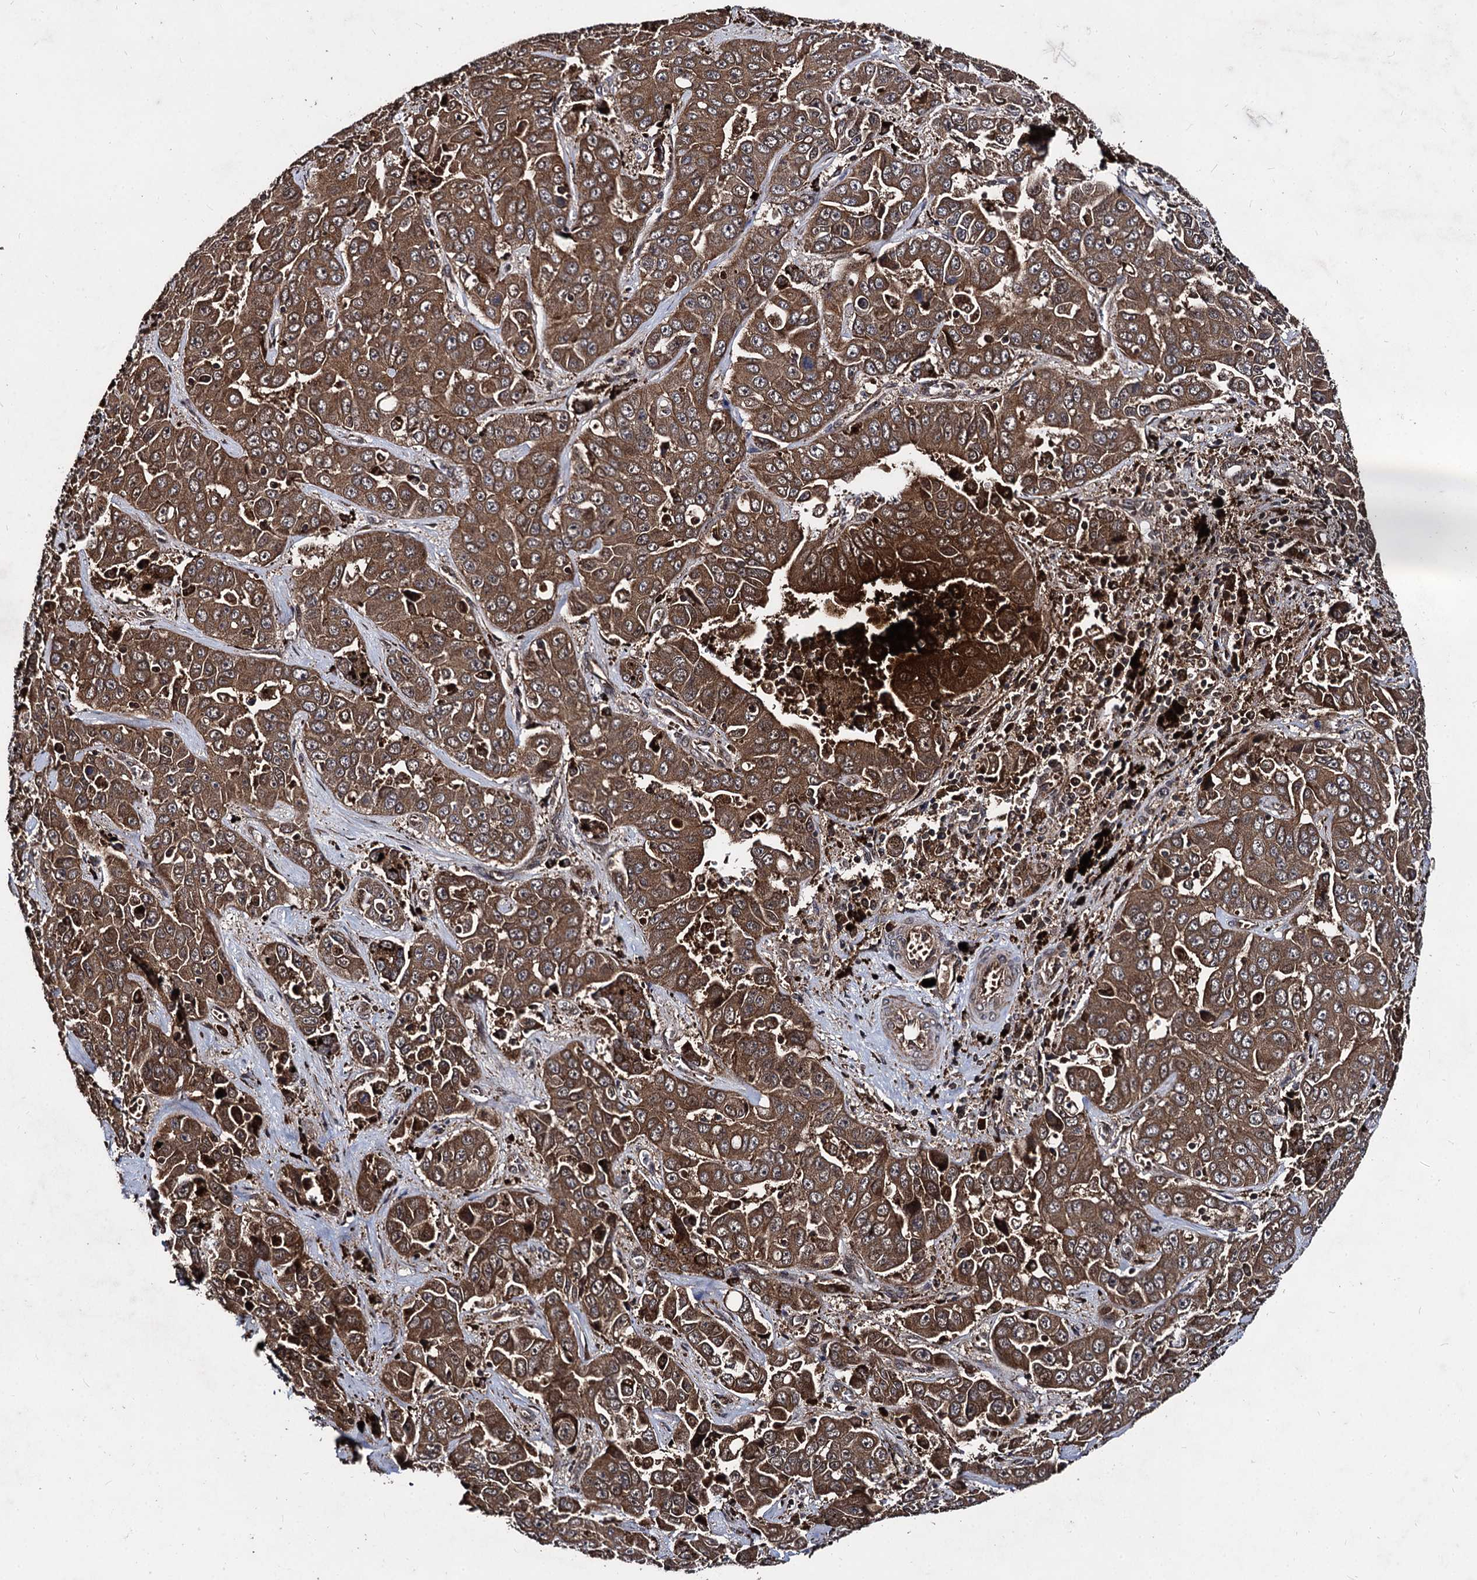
{"staining": {"intensity": "moderate", "quantity": ">75%", "location": "cytoplasmic/membranous"}, "tissue": "liver cancer", "cell_type": "Tumor cells", "image_type": "cancer", "snomed": [{"axis": "morphology", "description": "Cholangiocarcinoma"}, {"axis": "topography", "description": "Liver"}], "caption": "Immunohistochemistry photomicrograph of human liver cancer (cholangiocarcinoma) stained for a protein (brown), which reveals medium levels of moderate cytoplasmic/membranous positivity in about >75% of tumor cells.", "gene": "BCL2L2", "patient": {"sex": "female", "age": 52}}